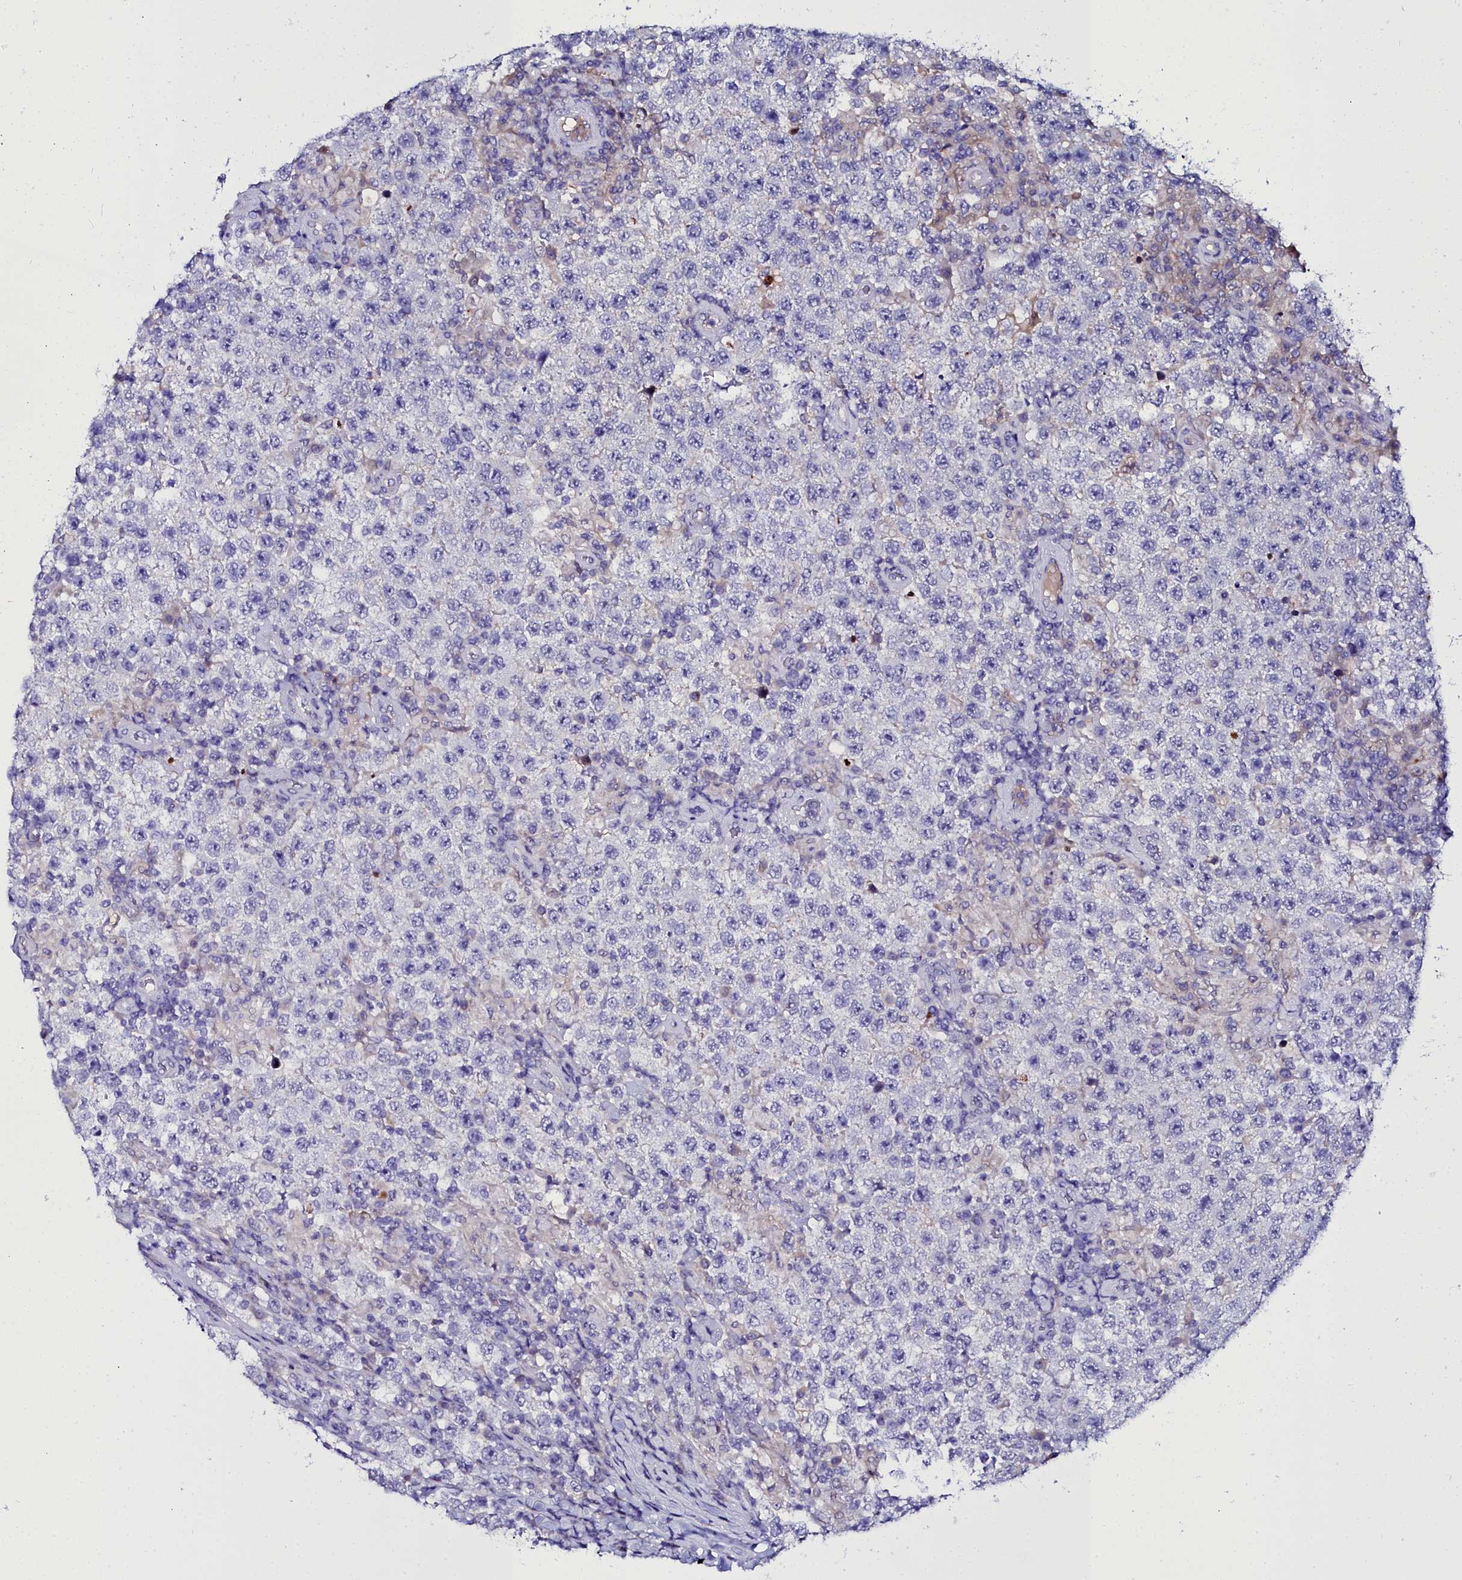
{"staining": {"intensity": "negative", "quantity": "none", "location": "none"}, "tissue": "testis cancer", "cell_type": "Tumor cells", "image_type": "cancer", "snomed": [{"axis": "morphology", "description": "Normal tissue, NOS"}, {"axis": "morphology", "description": "Urothelial carcinoma, High grade"}, {"axis": "morphology", "description": "Seminoma, NOS"}, {"axis": "morphology", "description": "Carcinoma, Embryonal, NOS"}, {"axis": "topography", "description": "Urinary bladder"}, {"axis": "topography", "description": "Testis"}], "caption": "There is no significant staining in tumor cells of urothelial carcinoma (high-grade) (testis).", "gene": "ELAPOR2", "patient": {"sex": "male", "age": 41}}